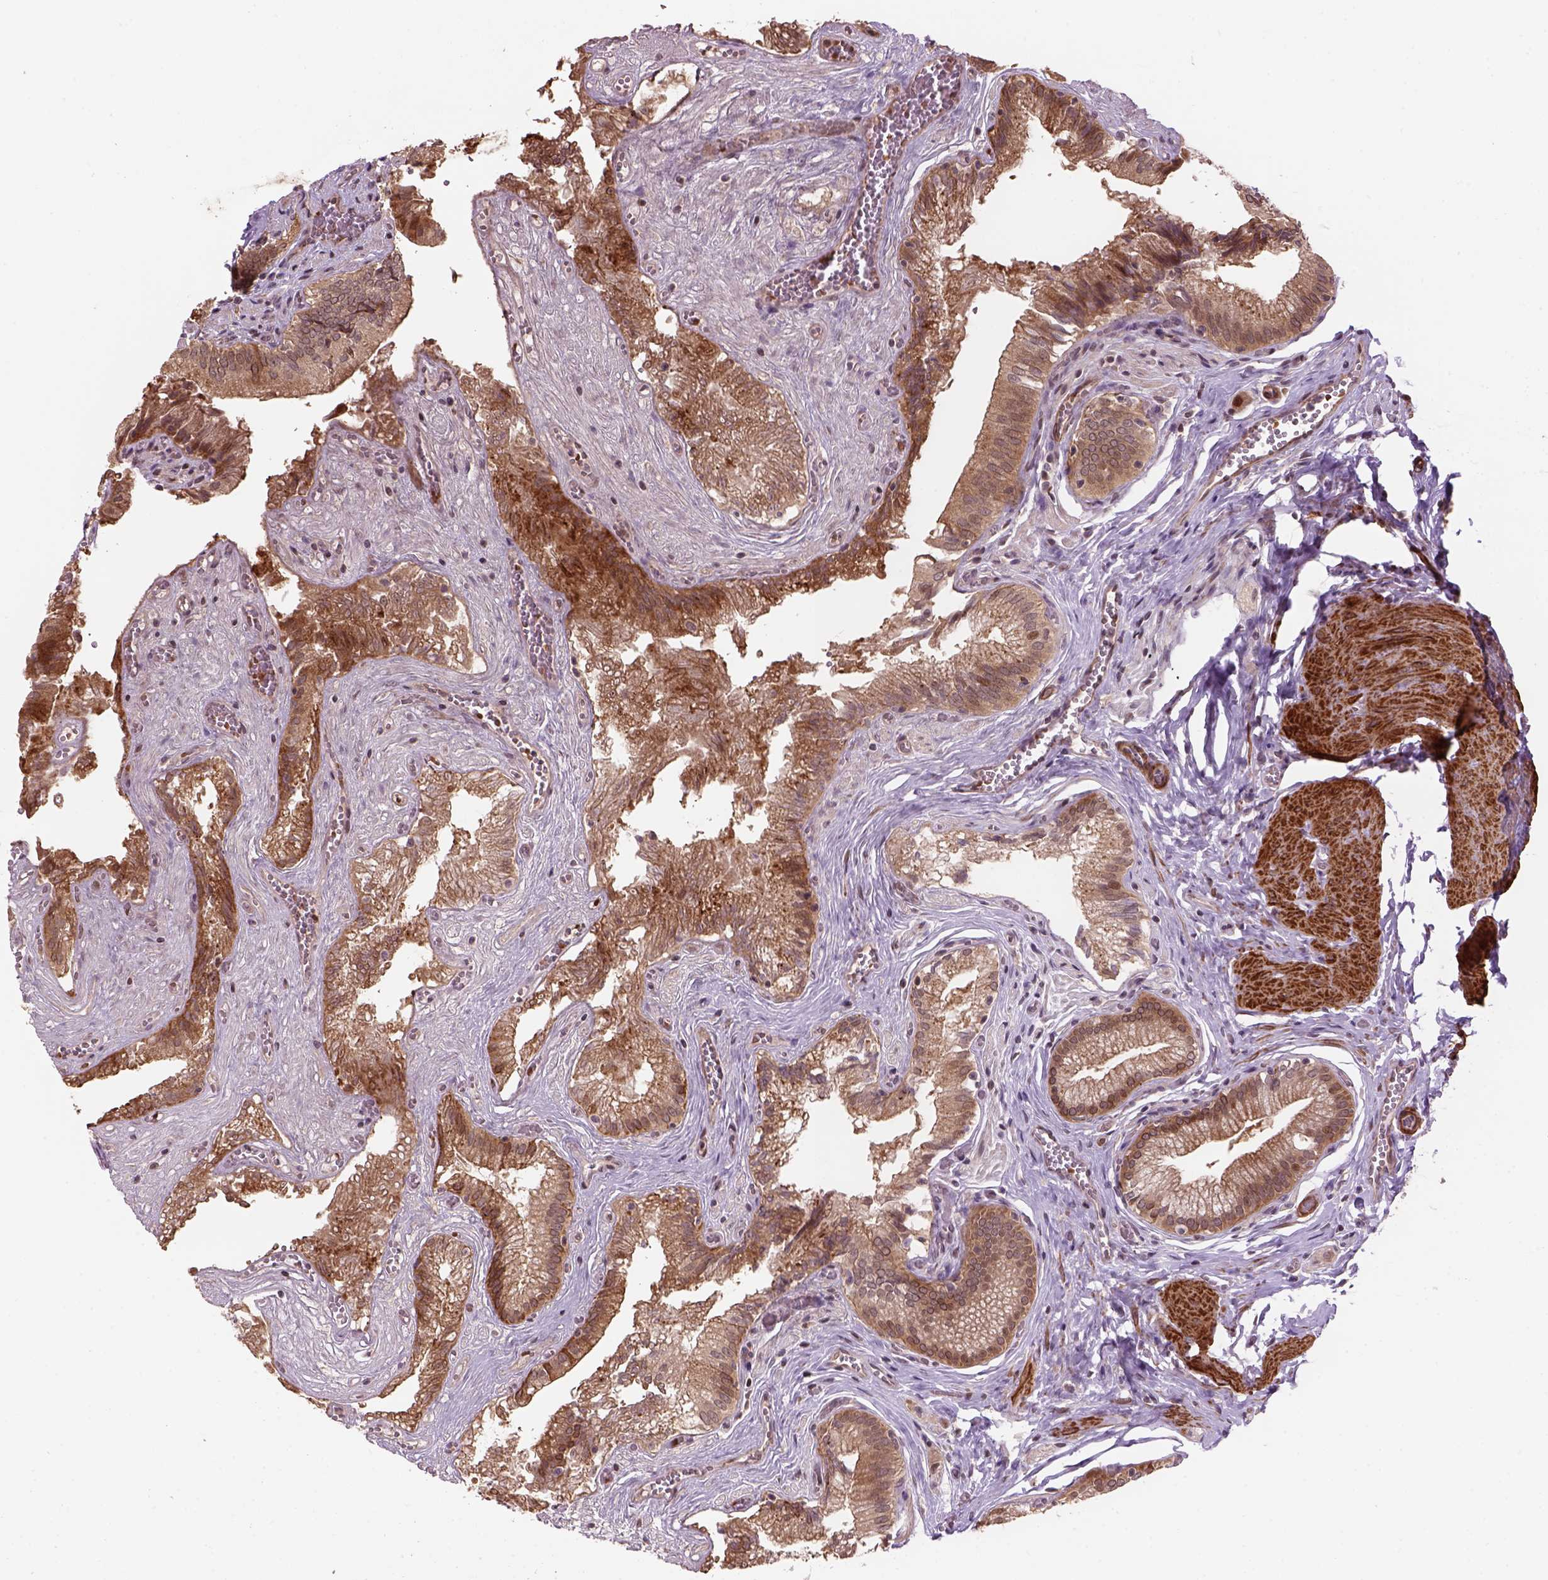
{"staining": {"intensity": "moderate", "quantity": "25%-75%", "location": "cytoplasmic/membranous"}, "tissue": "gallbladder", "cell_type": "Glandular cells", "image_type": "normal", "snomed": [{"axis": "morphology", "description": "Normal tissue, NOS"}, {"axis": "topography", "description": "Gallbladder"}, {"axis": "topography", "description": "Peripheral nerve tissue"}], "caption": "Immunohistochemical staining of unremarkable gallbladder demonstrates 25%-75% levels of moderate cytoplasmic/membranous protein positivity in about 25%-75% of glandular cells. (Brightfield microscopy of DAB IHC at high magnification).", "gene": "PSMD11", "patient": {"sex": "male", "age": 17}}